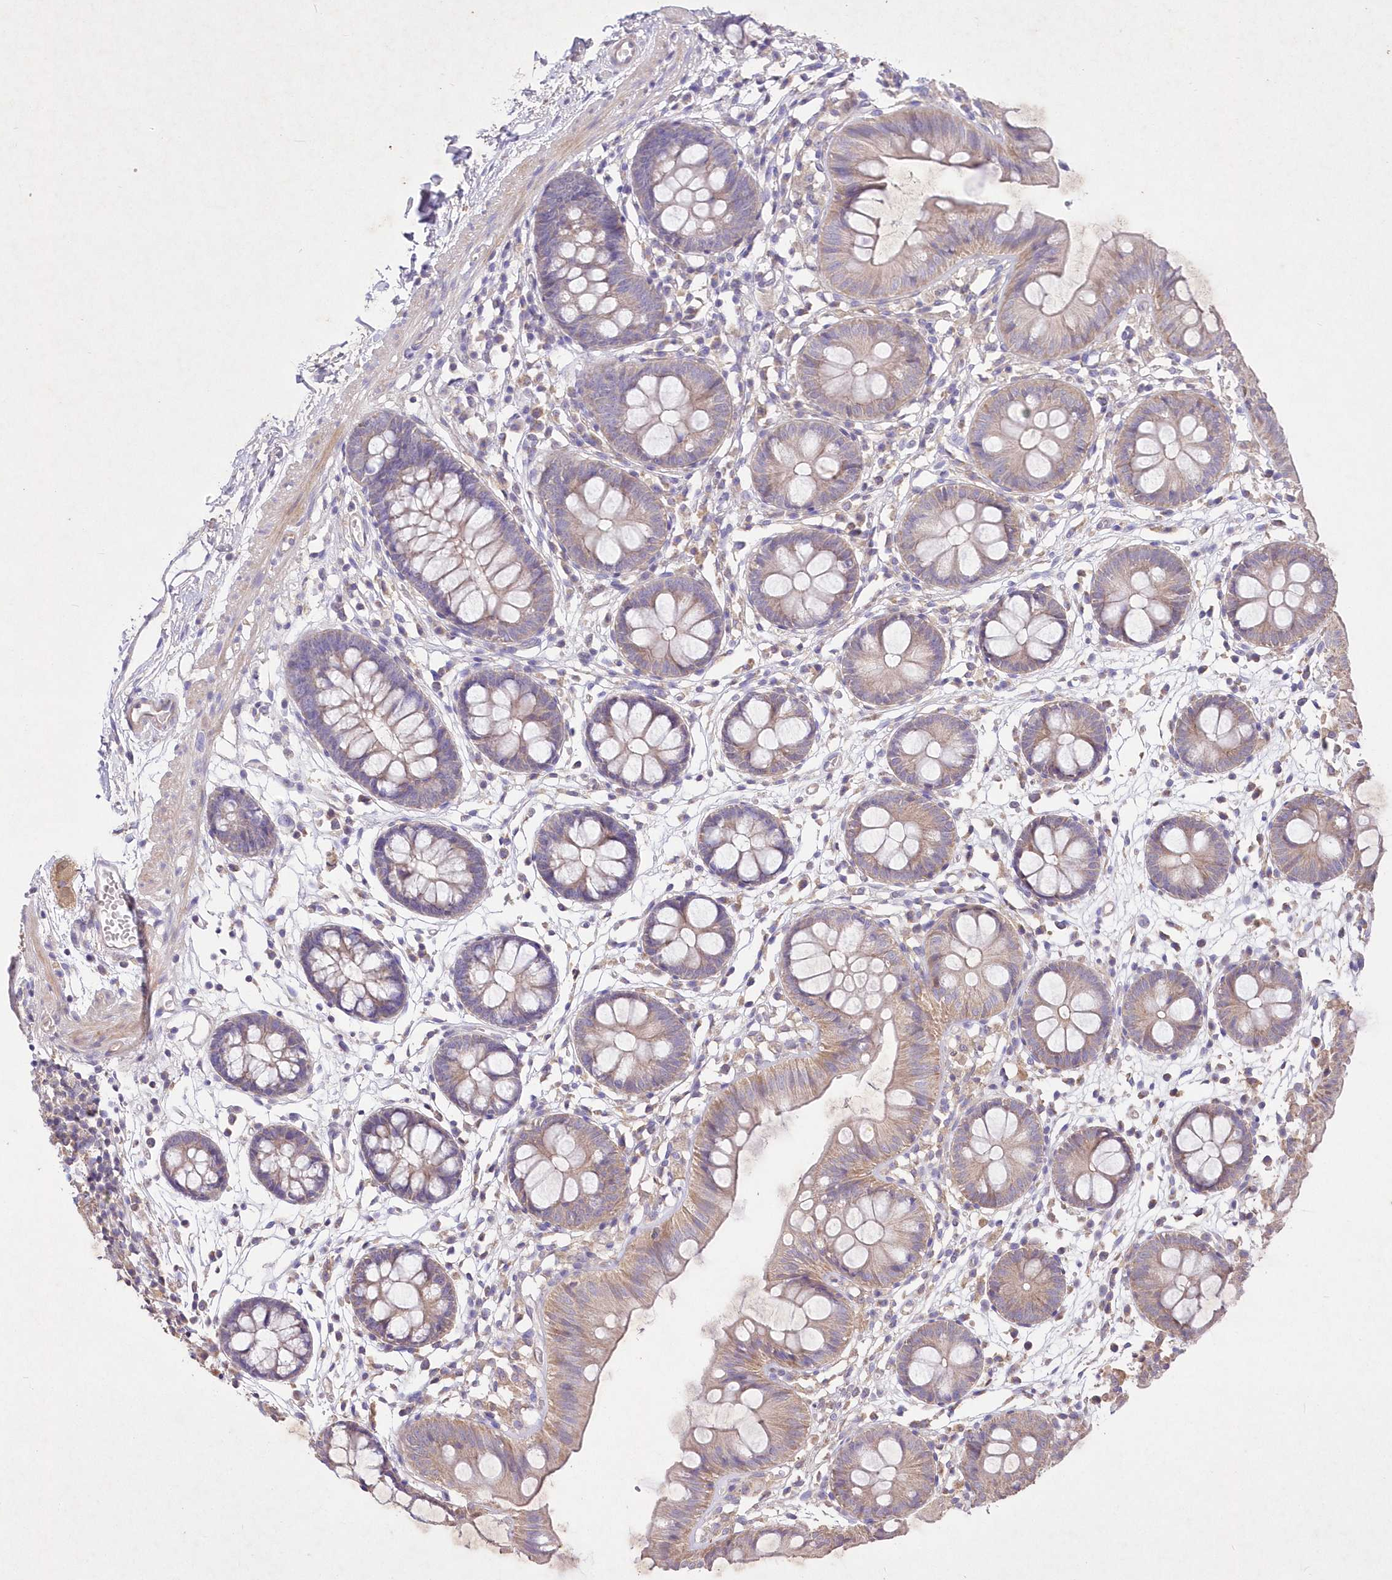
{"staining": {"intensity": "weak", "quantity": ">75%", "location": "cytoplasmic/membranous"}, "tissue": "colon", "cell_type": "Endothelial cells", "image_type": "normal", "snomed": [{"axis": "morphology", "description": "Normal tissue, NOS"}, {"axis": "topography", "description": "Colon"}], "caption": "Immunohistochemical staining of benign human colon shows weak cytoplasmic/membranous protein staining in about >75% of endothelial cells.", "gene": "ITSN2", "patient": {"sex": "male", "age": 56}}